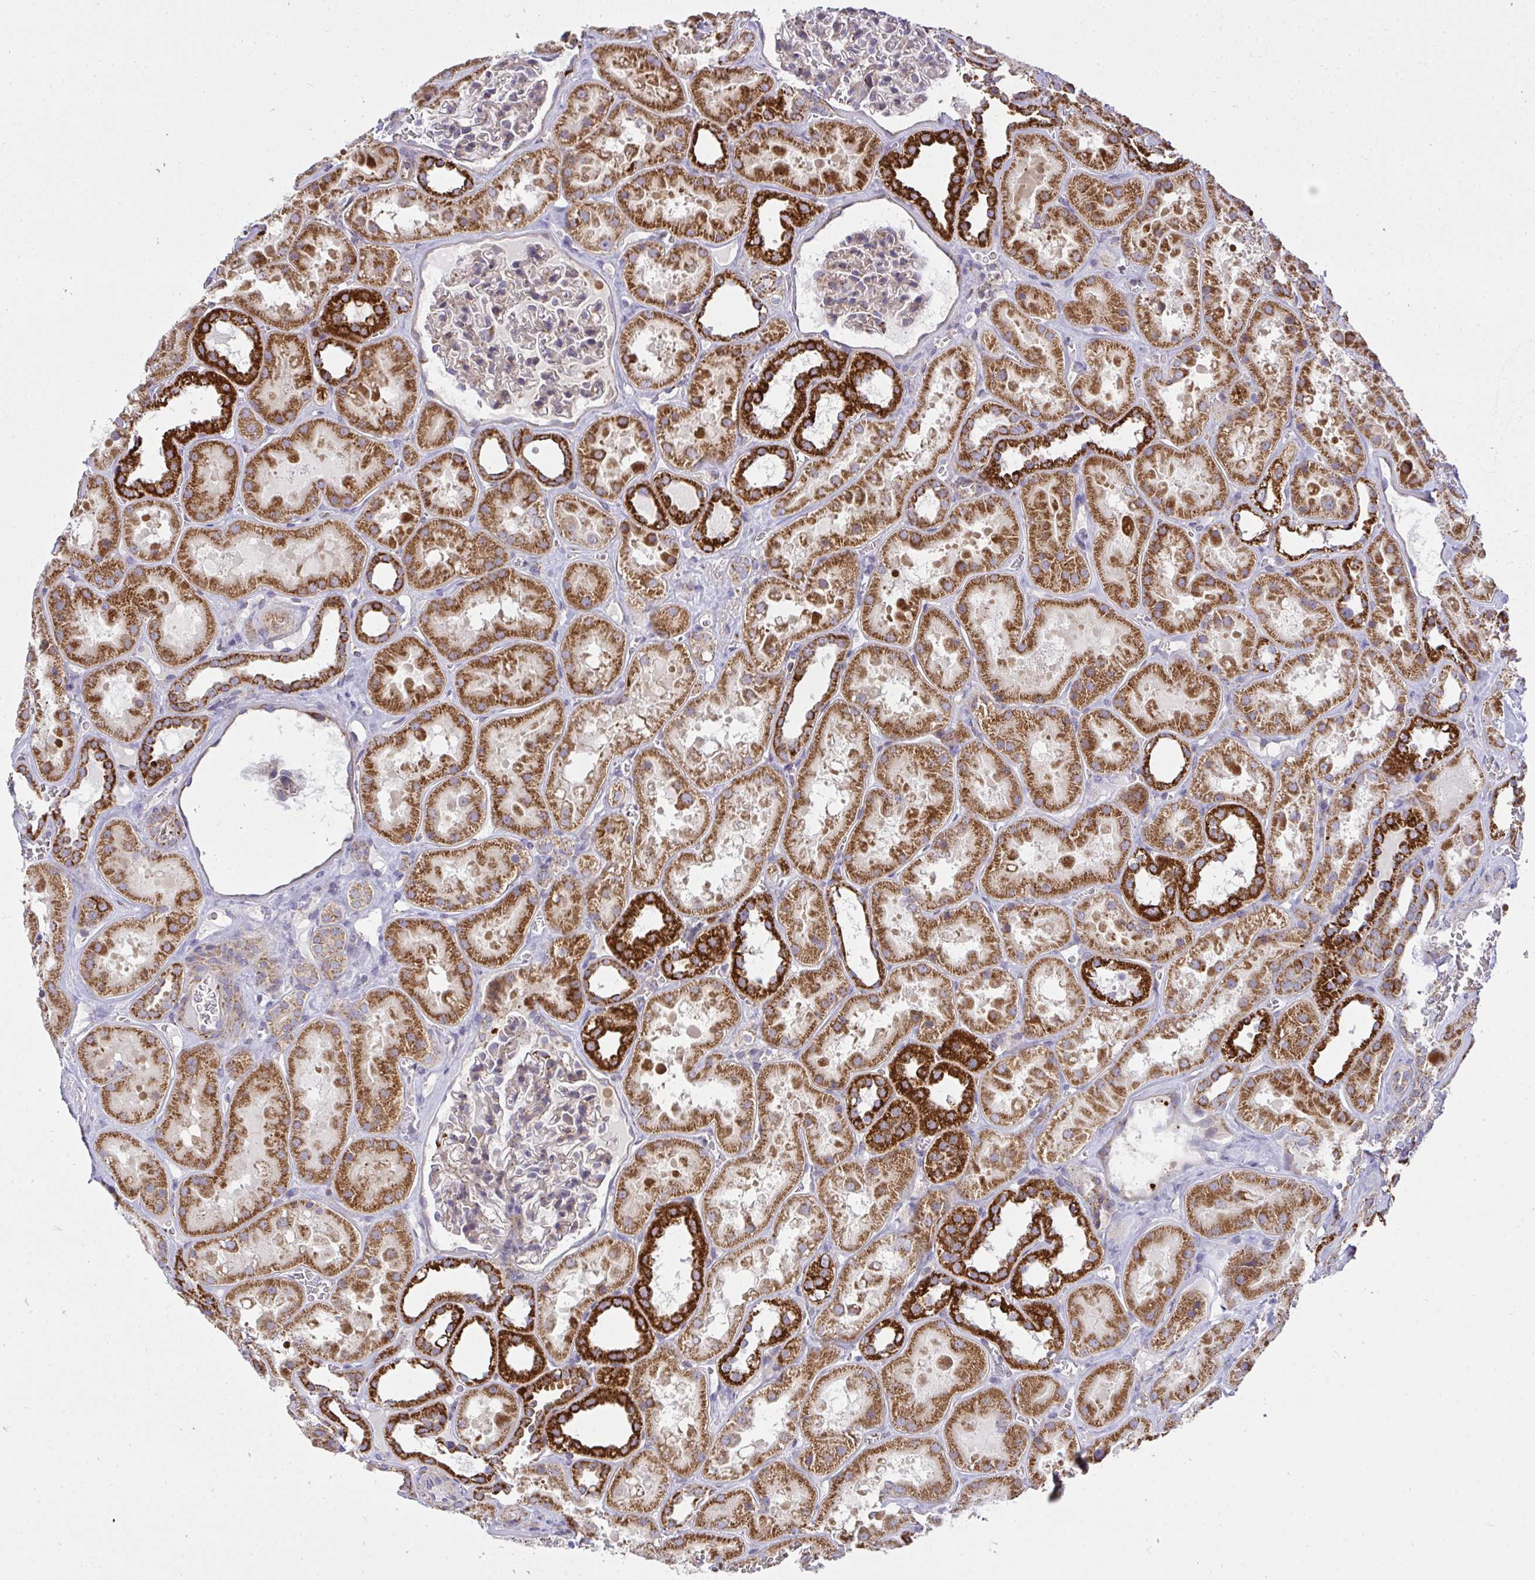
{"staining": {"intensity": "negative", "quantity": "none", "location": "none"}, "tissue": "kidney", "cell_type": "Cells in glomeruli", "image_type": "normal", "snomed": [{"axis": "morphology", "description": "Normal tissue, NOS"}, {"axis": "topography", "description": "Kidney"}], "caption": "IHC of normal human kidney reveals no expression in cells in glomeruli.", "gene": "SRRM4", "patient": {"sex": "female", "age": 41}}